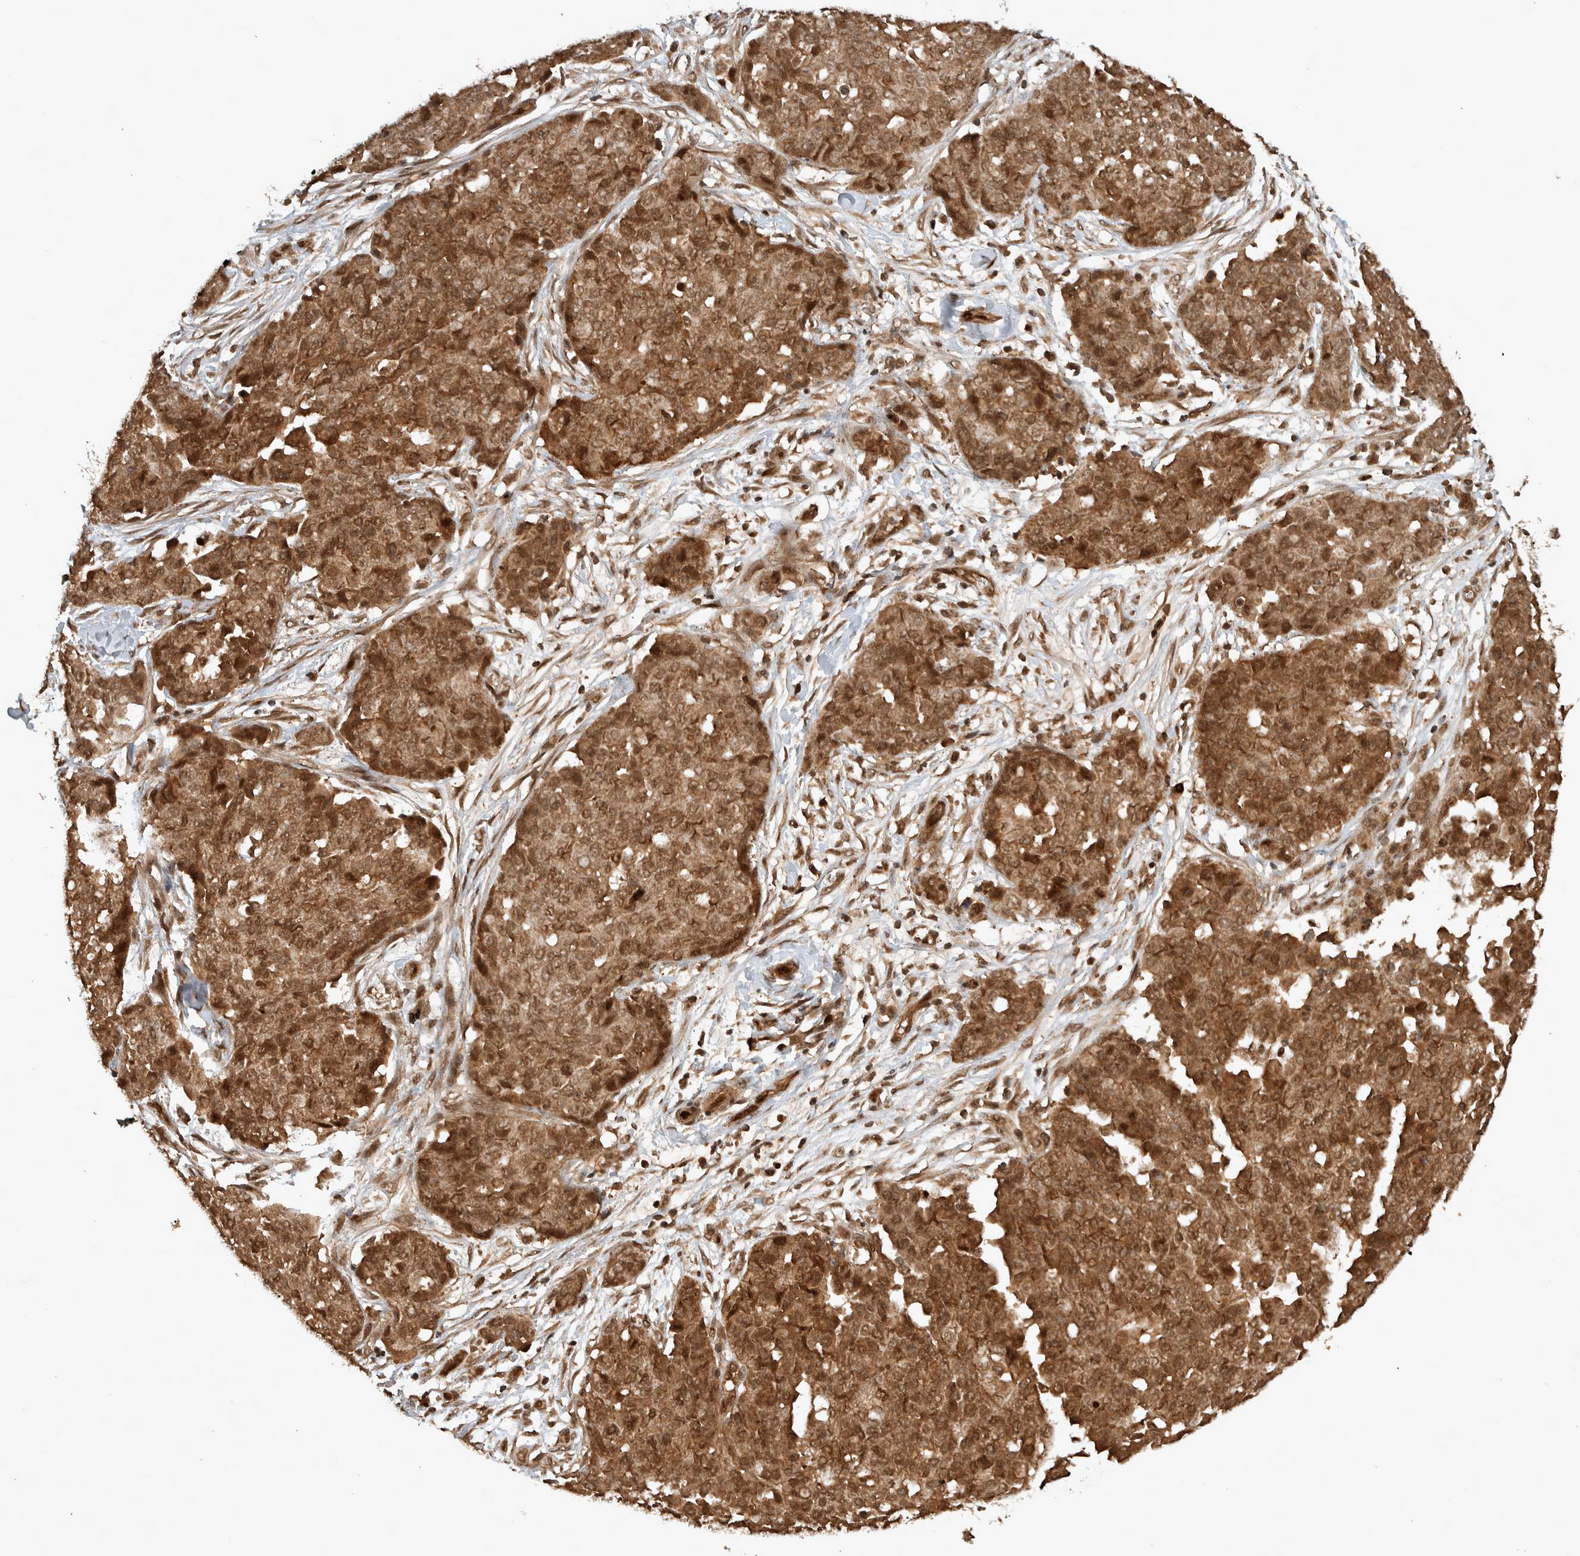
{"staining": {"intensity": "moderate", "quantity": ">75%", "location": "cytoplasmic/membranous,nuclear"}, "tissue": "ovarian cancer", "cell_type": "Tumor cells", "image_type": "cancer", "snomed": [{"axis": "morphology", "description": "Cystadenocarcinoma, serous, NOS"}, {"axis": "topography", "description": "Soft tissue"}, {"axis": "topography", "description": "Ovary"}], "caption": "High-power microscopy captured an IHC histopathology image of ovarian serous cystadenocarcinoma, revealing moderate cytoplasmic/membranous and nuclear expression in approximately >75% of tumor cells.", "gene": "CNTROB", "patient": {"sex": "female", "age": 57}}